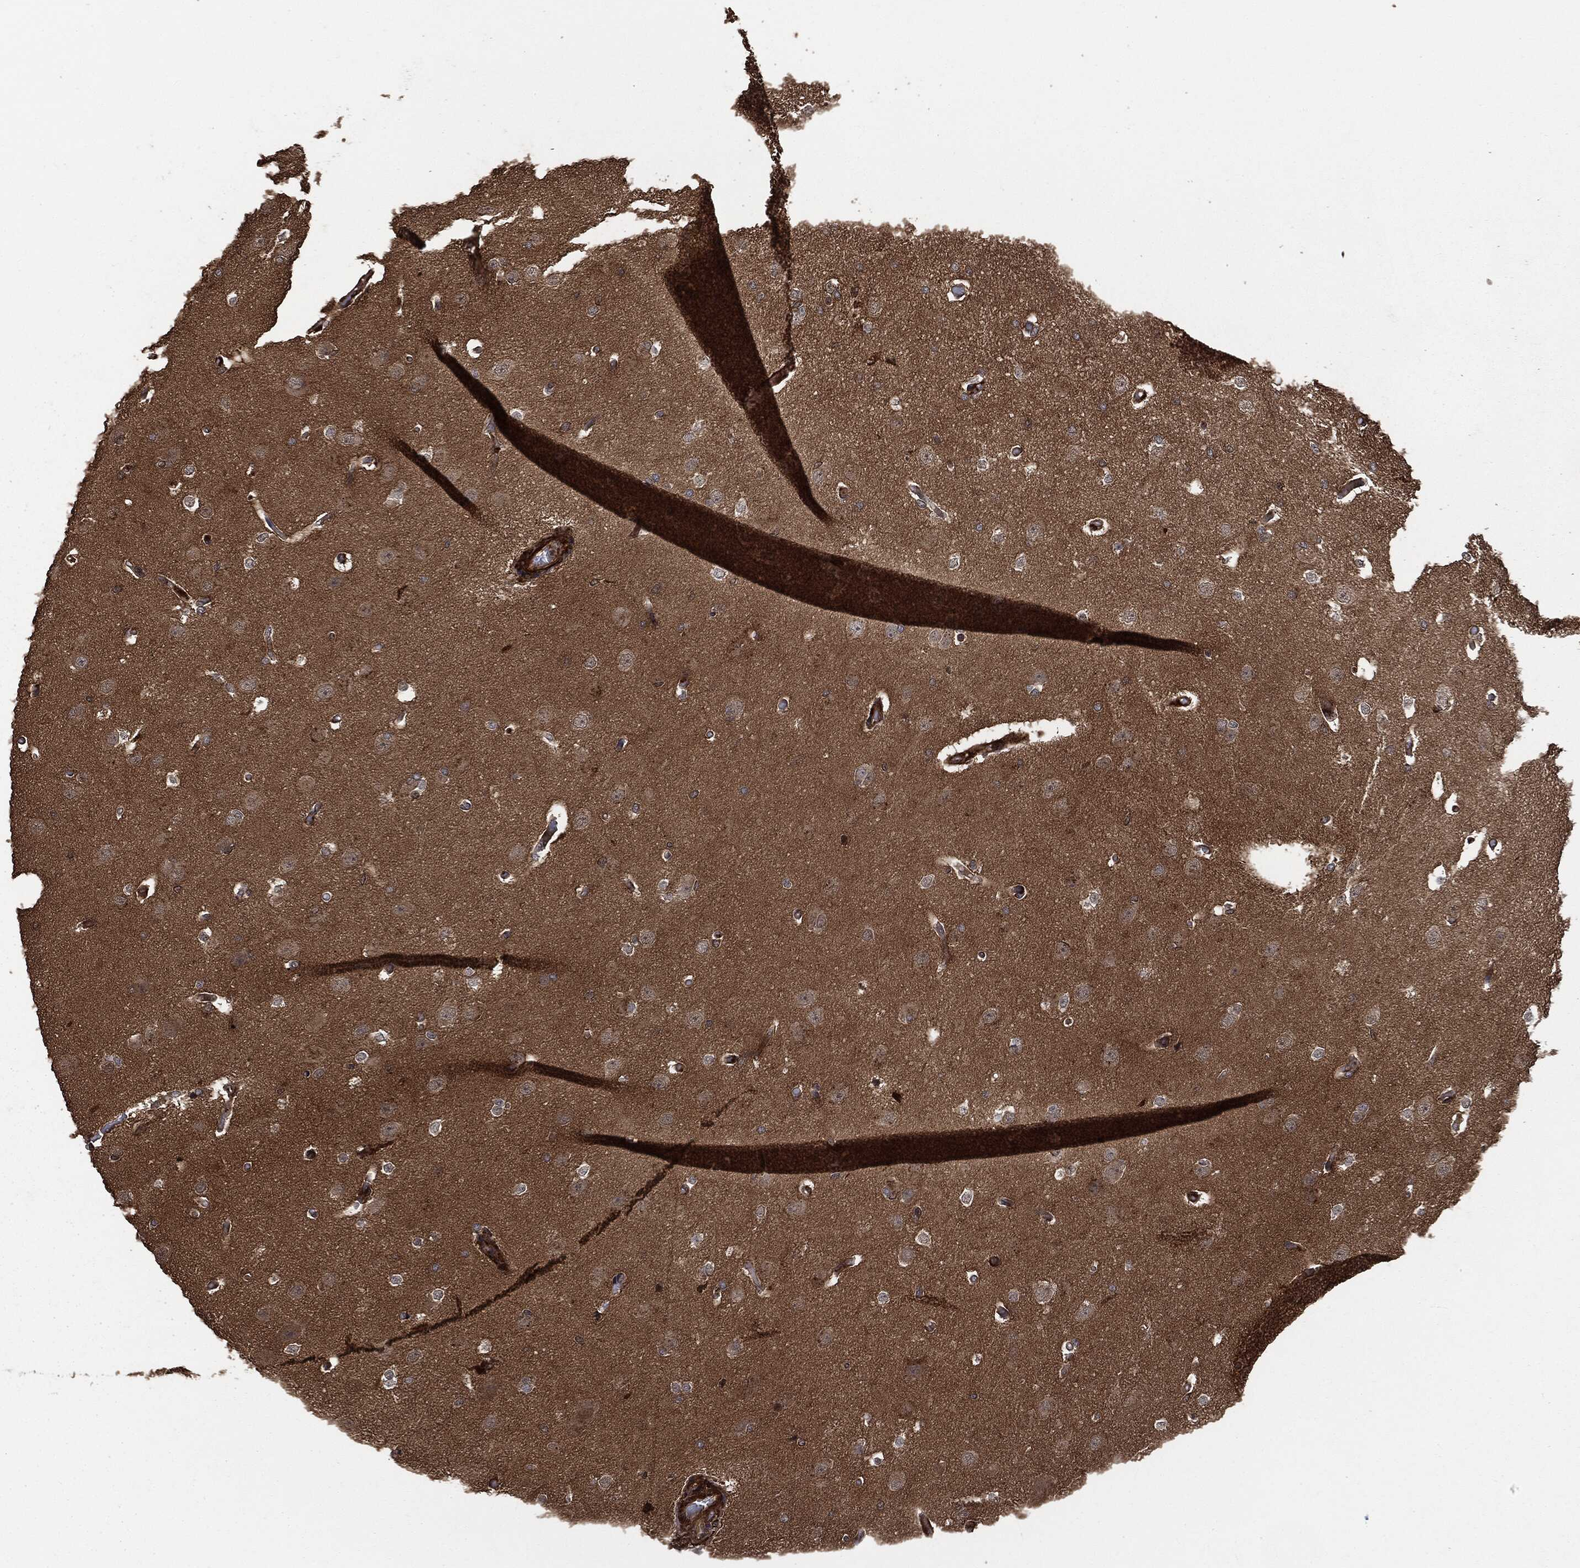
{"staining": {"intensity": "negative", "quantity": "none", "location": "none"}, "tissue": "cerebral cortex", "cell_type": "Endothelial cells", "image_type": "normal", "snomed": [{"axis": "morphology", "description": "Normal tissue, NOS"}, {"axis": "morphology", "description": "Inflammation, NOS"}, {"axis": "topography", "description": "Cerebral cortex"}], "caption": "IHC micrograph of benign cerebral cortex stained for a protein (brown), which shows no expression in endothelial cells. (Stains: DAB IHC with hematoxylin counter stain, Microscopy: brightfield microscopy at high magnification).", "gene": "CRABP2", "patient": {"sex": "male", "age": 6}}